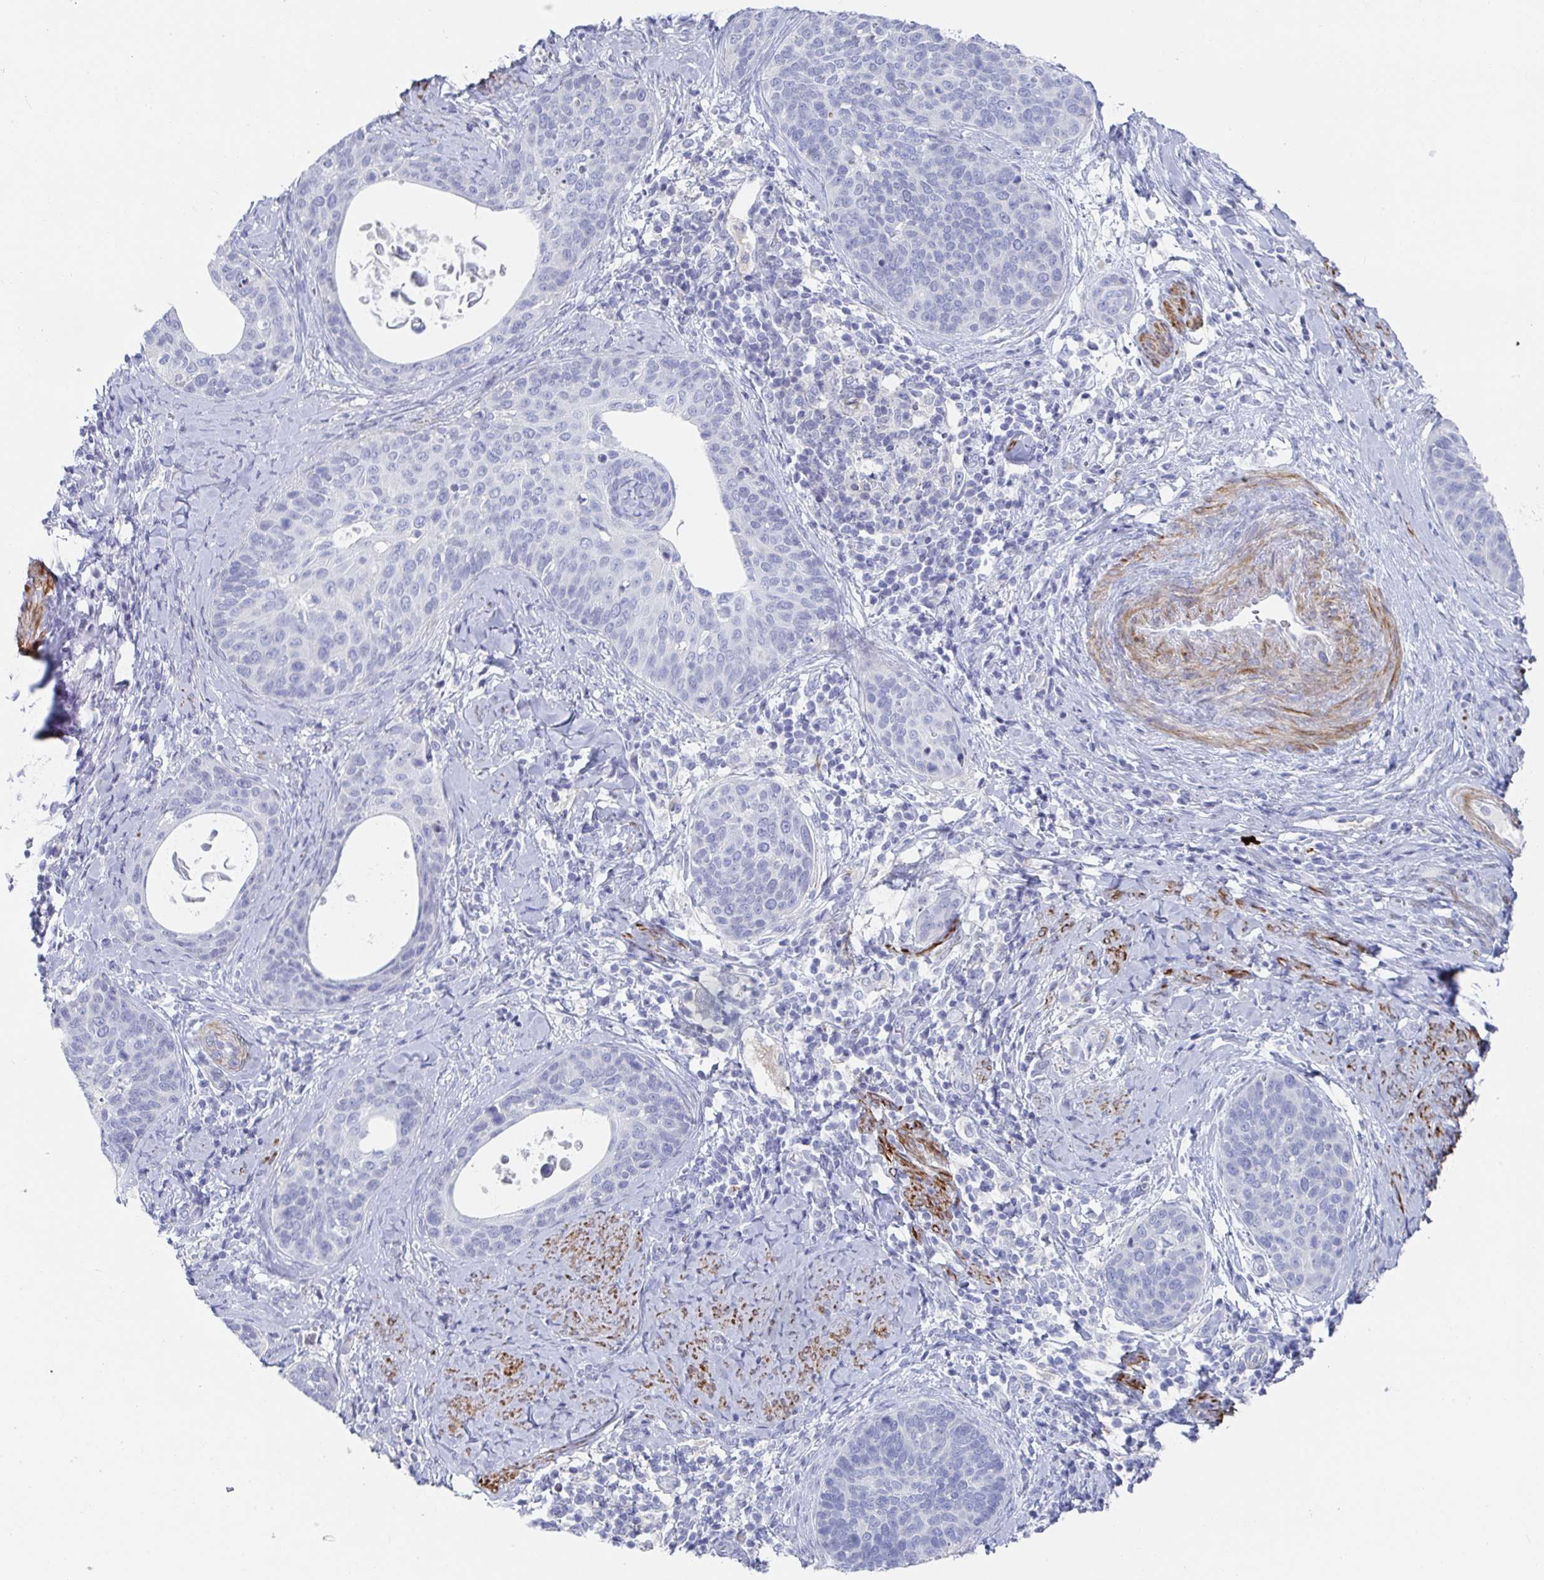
{"staining": {"intensity": "negative", "quantity": "none", "location": "none"}, "tissue": "cervical cancer", "cell_type": "Tumor cells", "image_type": "cancer", "snomed": [{"axis": "morphology", "description": "Squamous cell carcinoma, NOS"}, {"axis": "topography", "description": "Cervix"}], "caption": "A micrograph of human cervical cancer (squamous cell carcinoma) is negative for staining in tumor cells.", "gene": "ZFP82", "patient": {"sex": "female", "age": 69}}